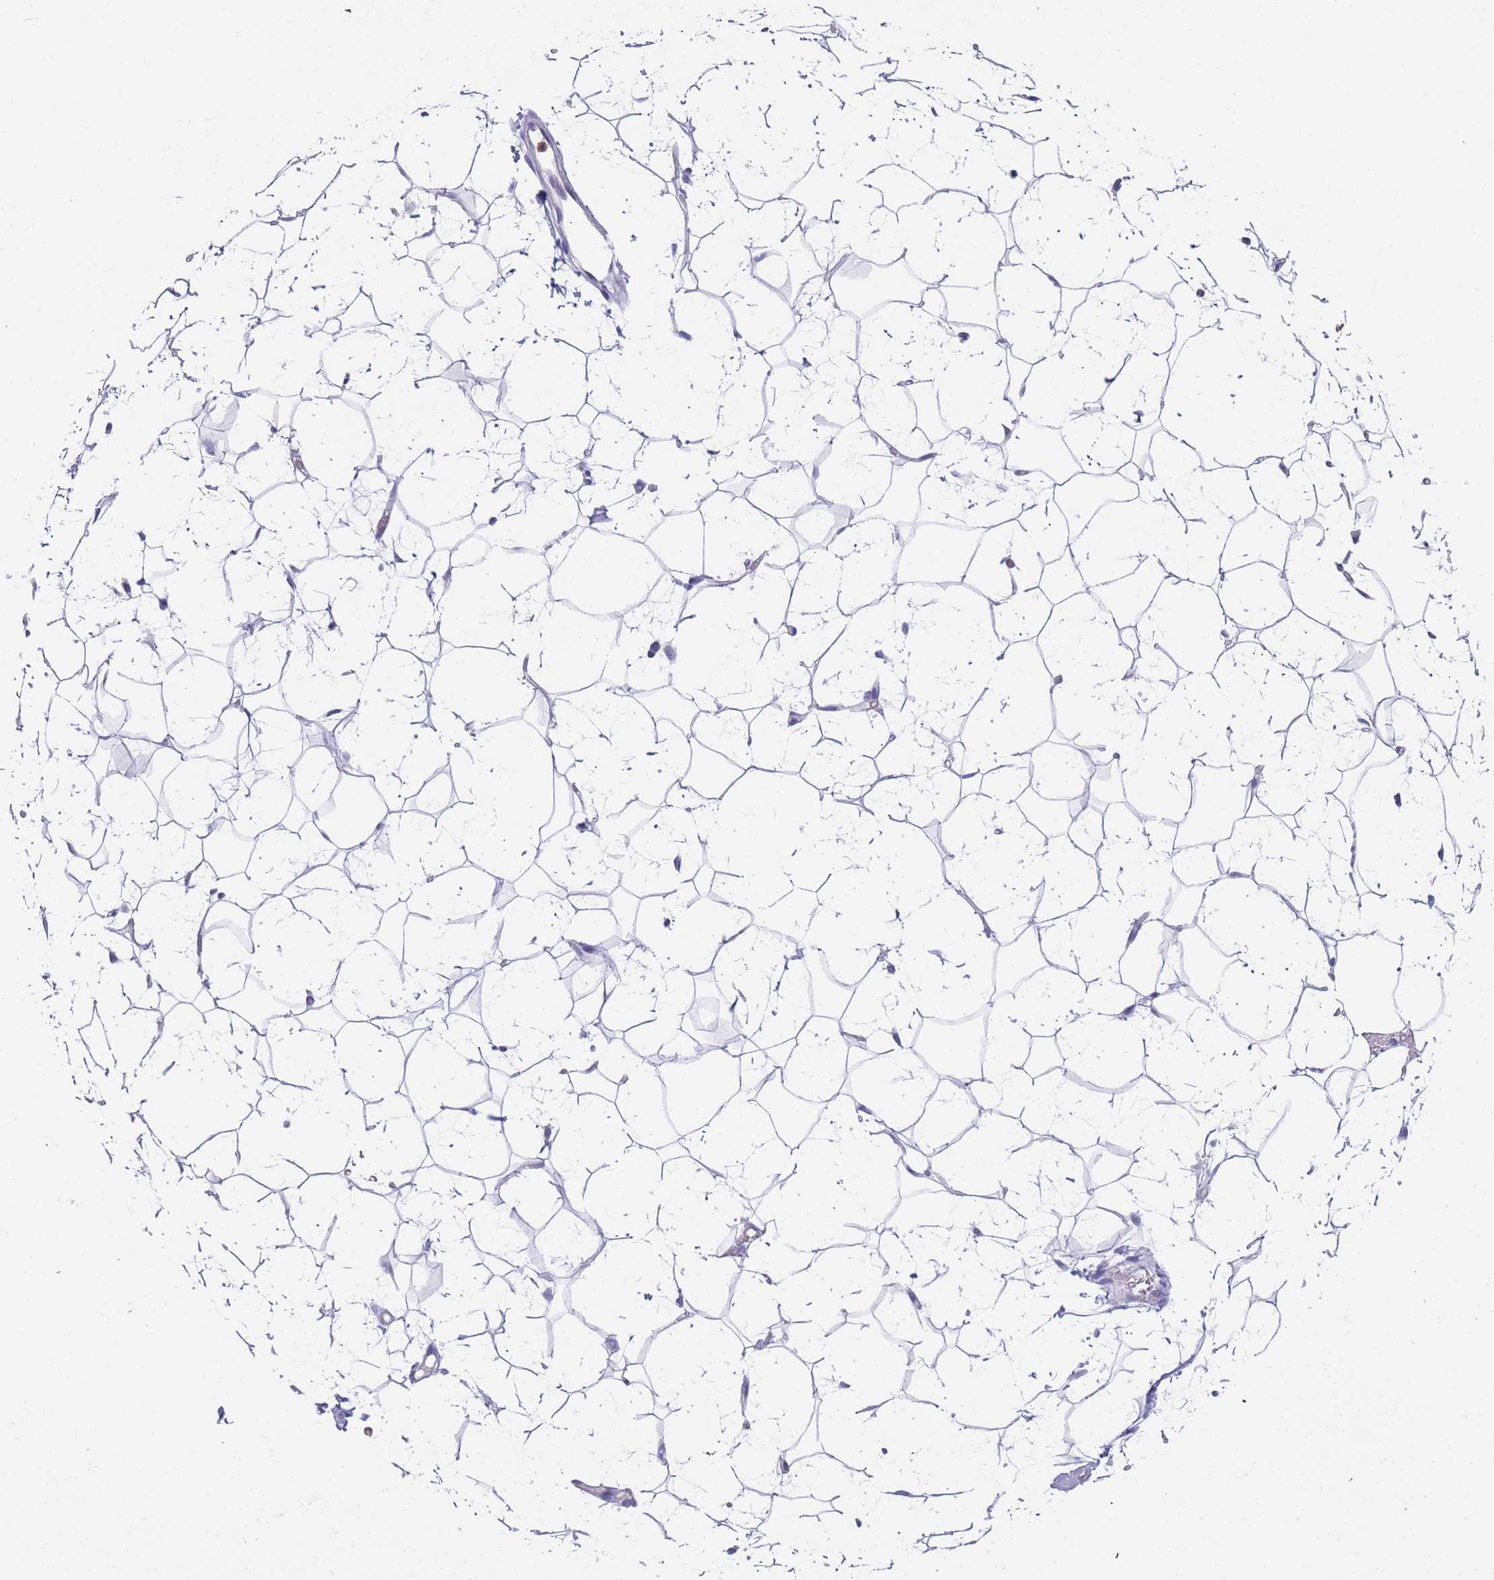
{"staining": {"intensity": "negative", "quantity": "none", "location": "none"}, "tissue": "adipose tissue", "cell_type": "Adipocytes", "image_type": "normal", "snomed": [{"axis": "morphology", "description": "Normal tissue, NOS"}, {"axis": "topography", "description": "Breast"}], "caption": "Immunohistochemical staining of unremarkable human adipose tissue exhibits no significant staining in adipocytes. (Stains: DAB (3,3'-diaminobenzidine) immunohistochemistry (IHC) with hematoxylin counter stain, Microscopy: brightfield microscopy at high magnification).", "gene": "TYW1B", "patient": {"sex": "female", "age": 26}}